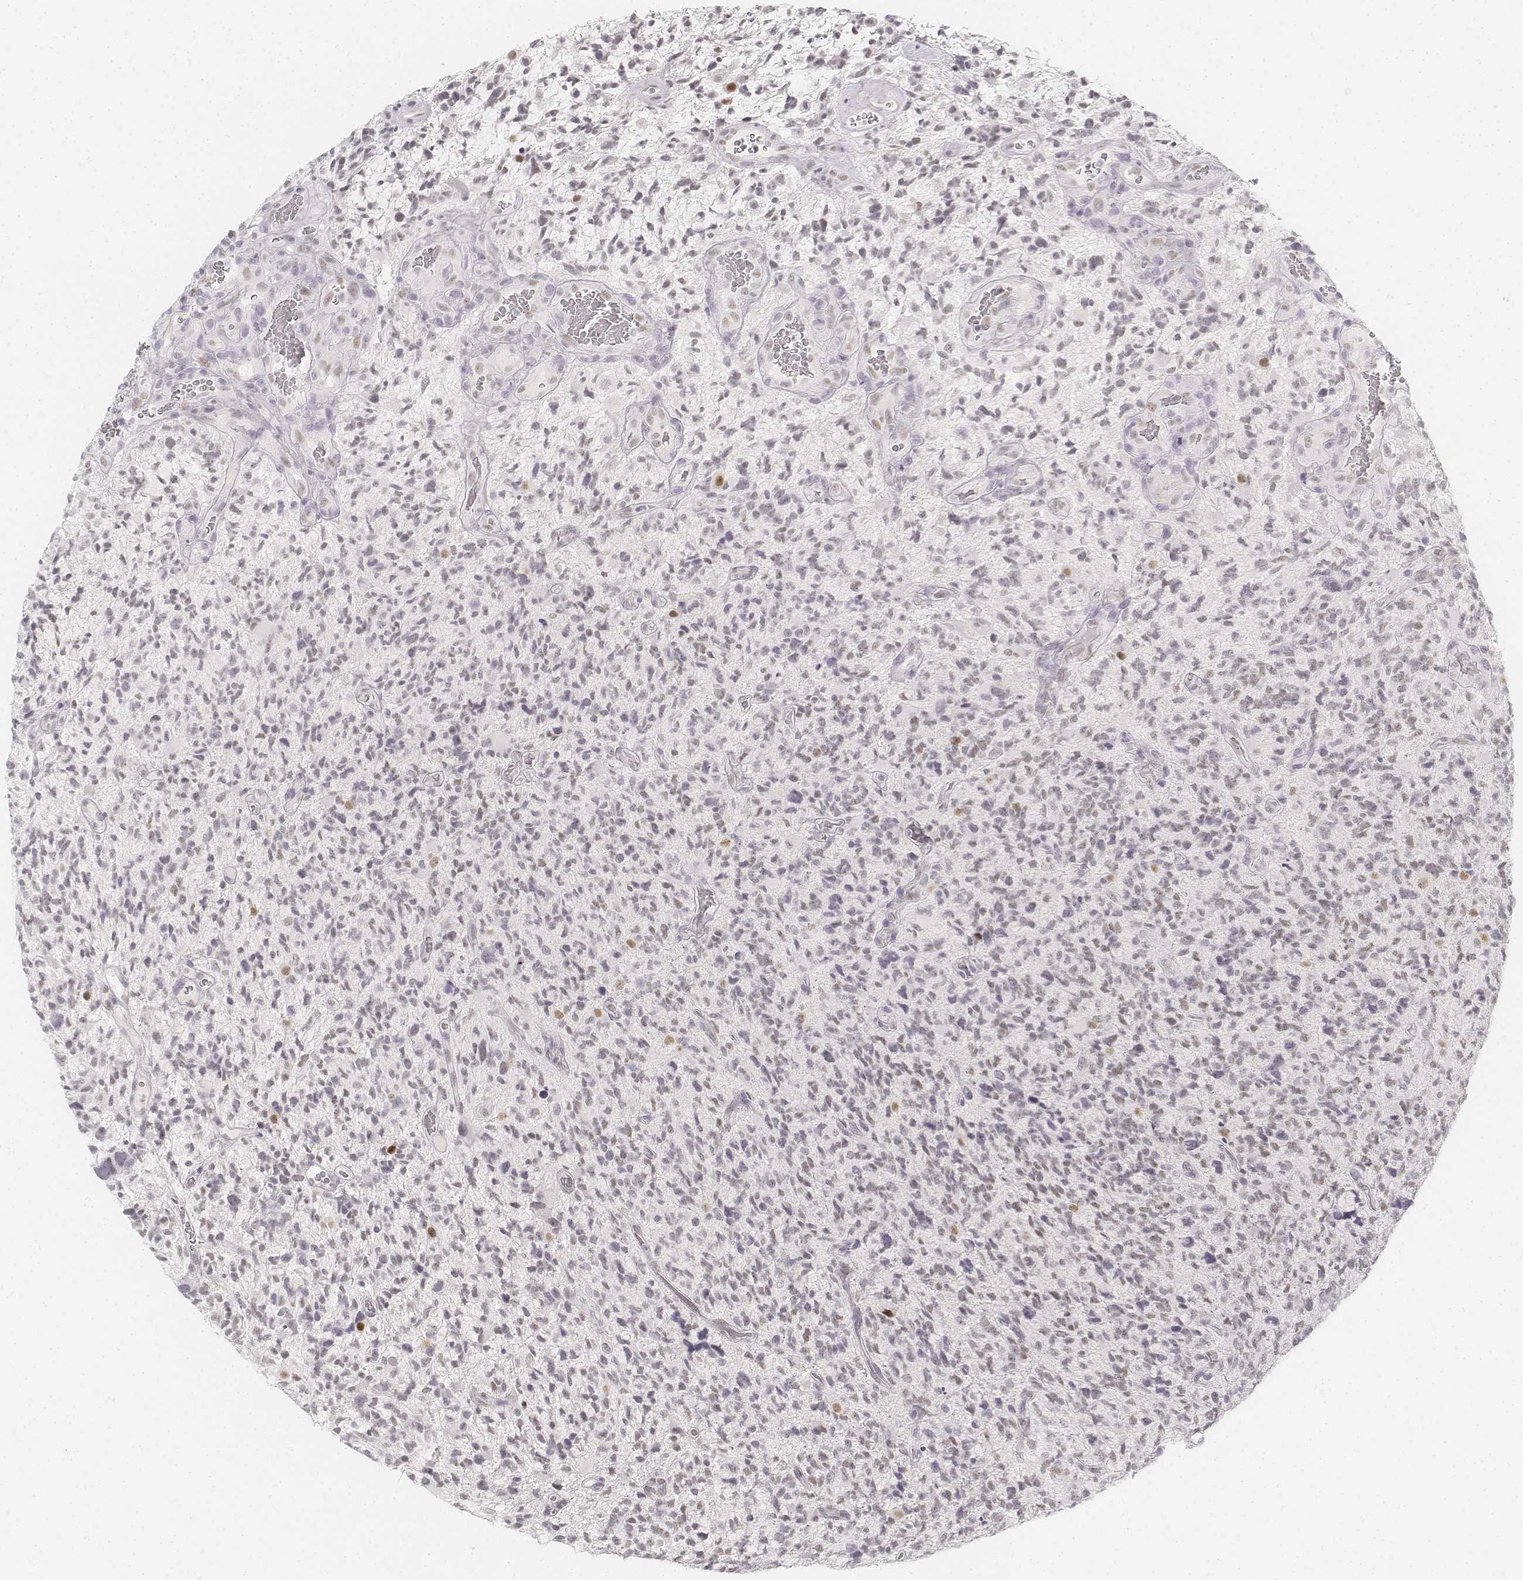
{"staining": {"intensity": "negative", "quantity": "none", "location": "none"}, "tissue": "glioma", "cell_type": "Tumor cells", "image_type": "cancer", "snomed": [{"axis": "morphology", "description": "Glioma, malignant, High grade"}, {"axis": "topography", "description": "Brain"}], "caption": "This is an IHC photomicrograph of human glioma. There is no staining in tumor cells.", "gene": "KRTAP2-1", "patient": {"sex": "female", "age": 71}}